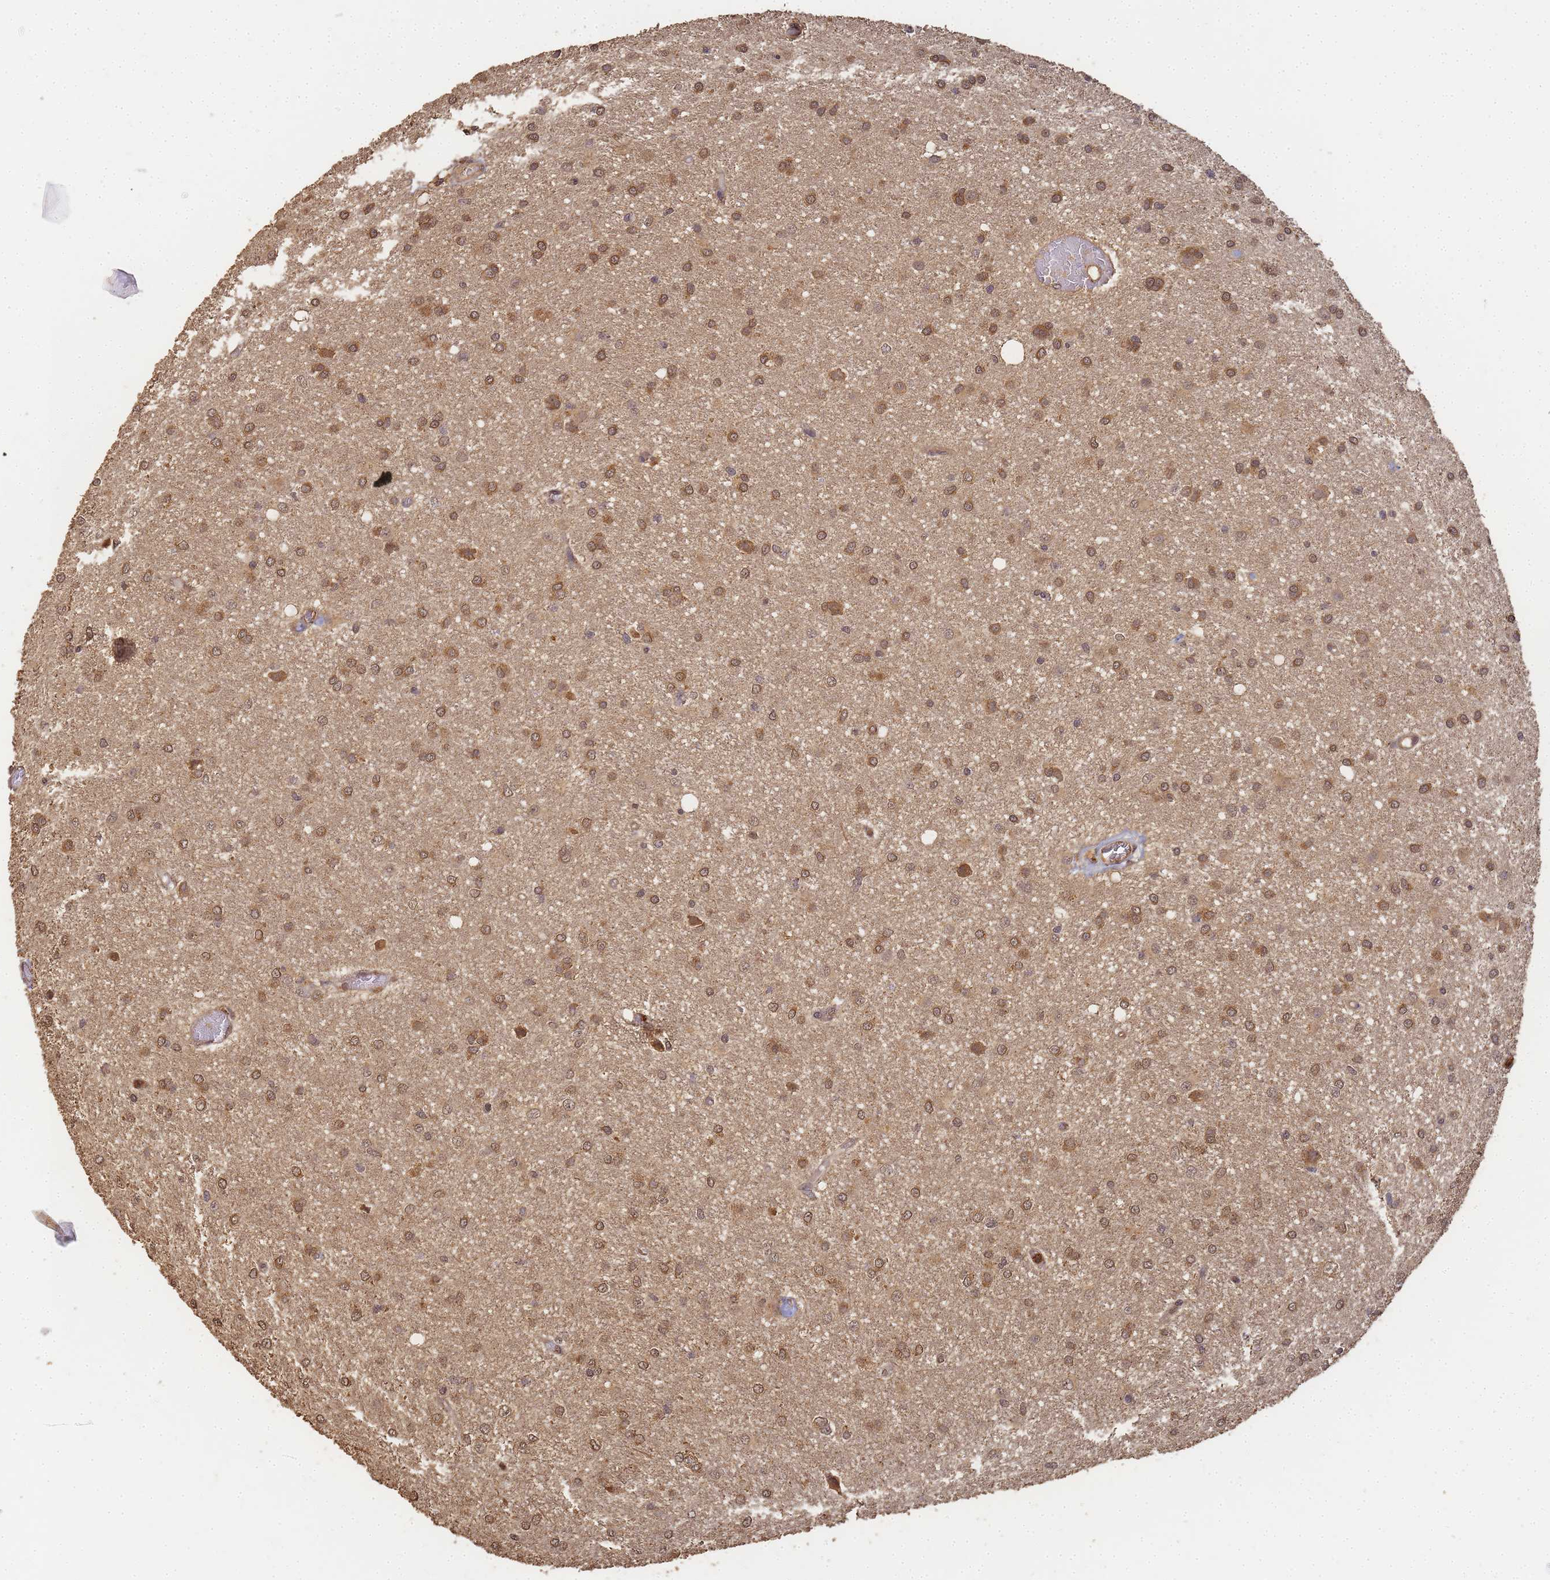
{"staining": {"intensity": "moderate", "quantity": ">75%", "location": "cytoplasmic/membranous,nuclear"}, "tissue": "glioma", "cell_type": "Tumor cells", "image_type": "cancer", "snomed": [{"axis": "morphology", "description": "Glioma, malignant, High grade"}, {"axis": "topography", "description": "Brain"}], "caption": "DAB (3,3'-diaminobenzidine) immunohistochemical staining of human glioma exhibits moderate cytoplasmic/membranous and nuclear protein expression in about >75% of tumor cells.", "gene": "ALKBH1", "patient": {"sex": "female", "age": 50}}